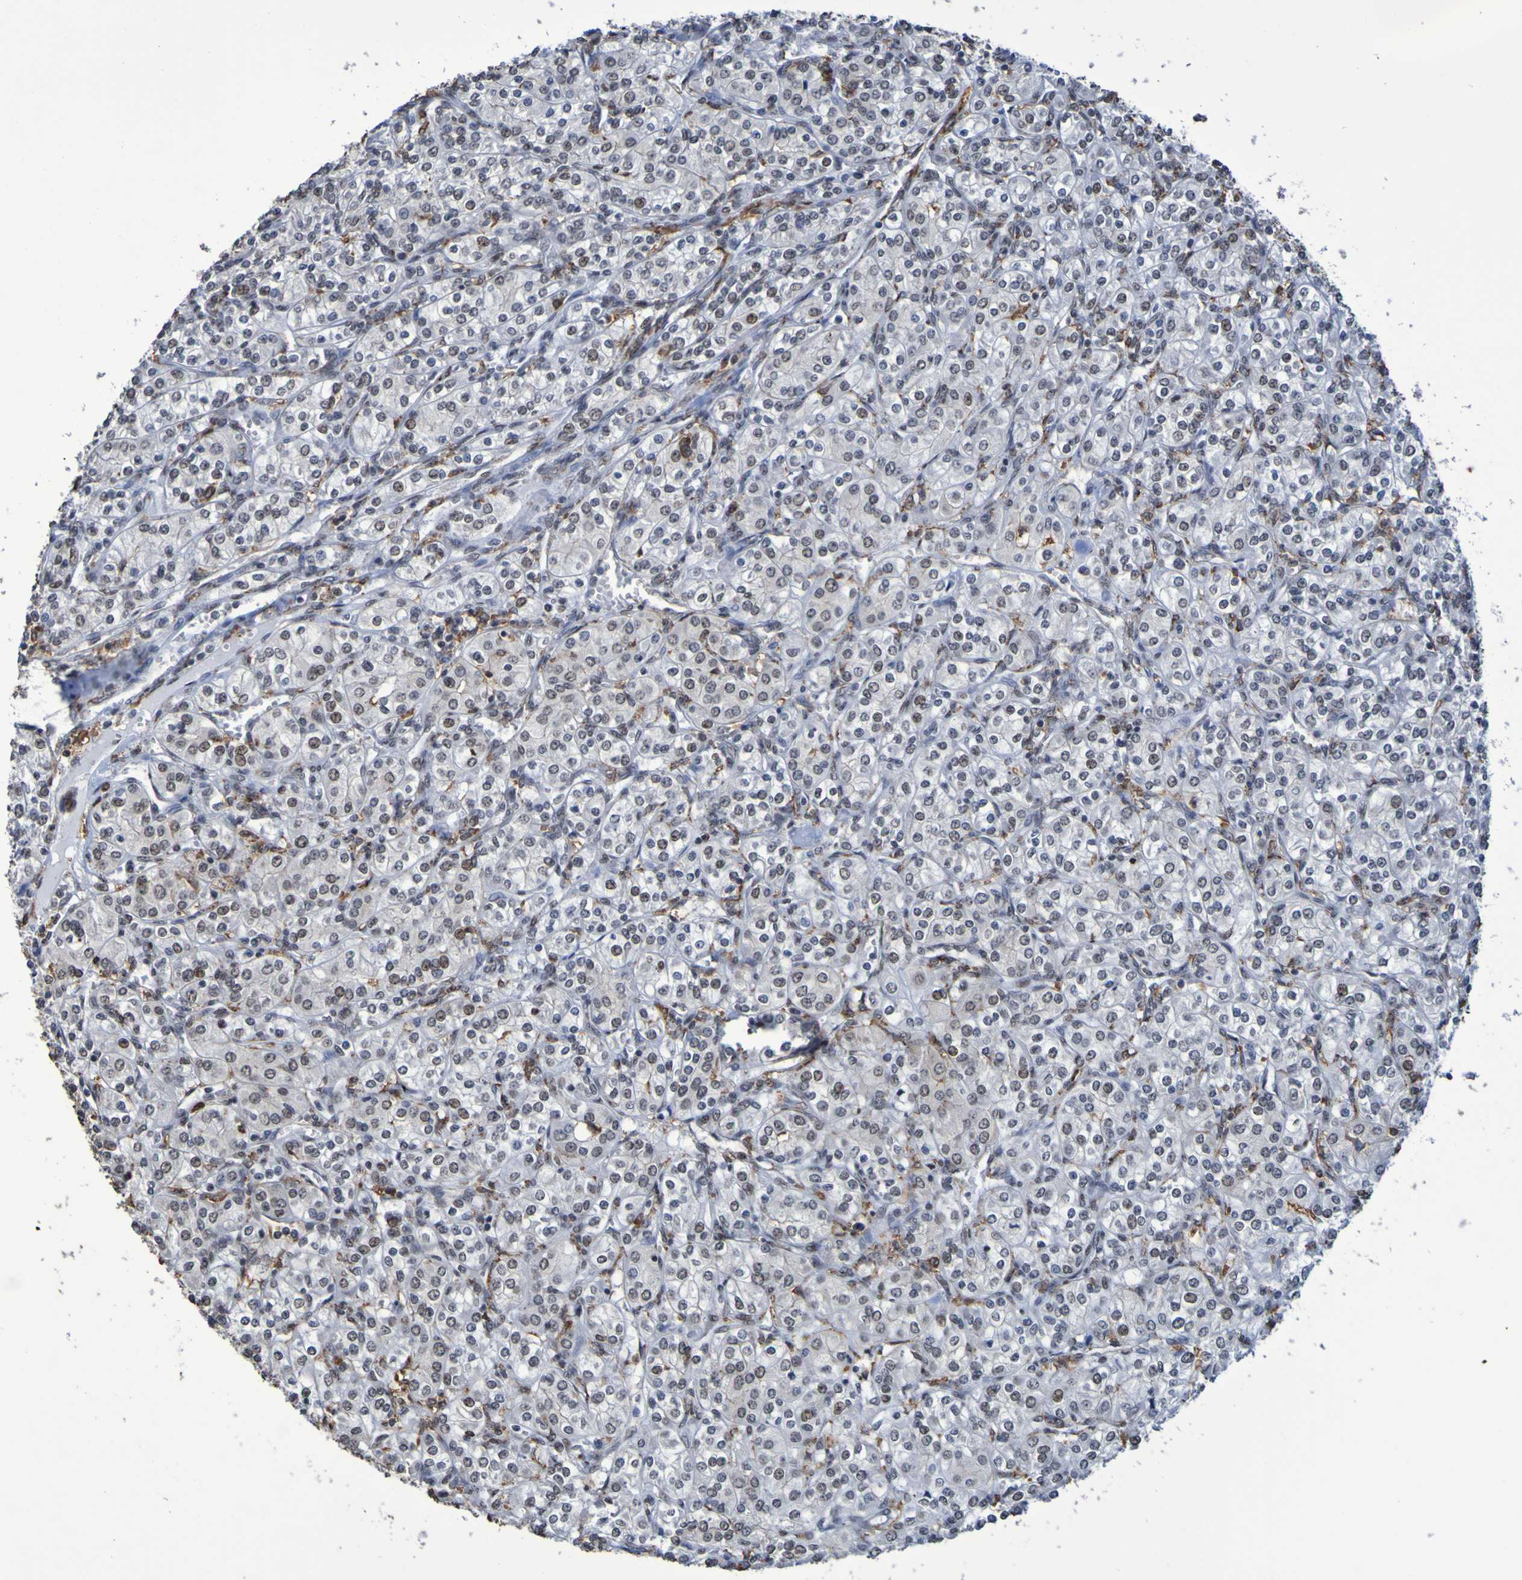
{"staining": {"intensity": "weak", "quantity": "25%-75%", "location": "nuclear"}, "tissue": "renal cancer", "cell_type": "Tumor cells", "image_type": "cancer", "snomed": [{"axis": "morphology", "description": "Adenocarcinoma, NOS"}, {"axis": "topography", "description": "Kidney"}], "caption": "Protein staining exhibits weak nuclear positivity in about 25%-75% of tumor cells in renal cancer.", "gene": "MRTFB", "patient": {"sex": "male", "age": 77}}